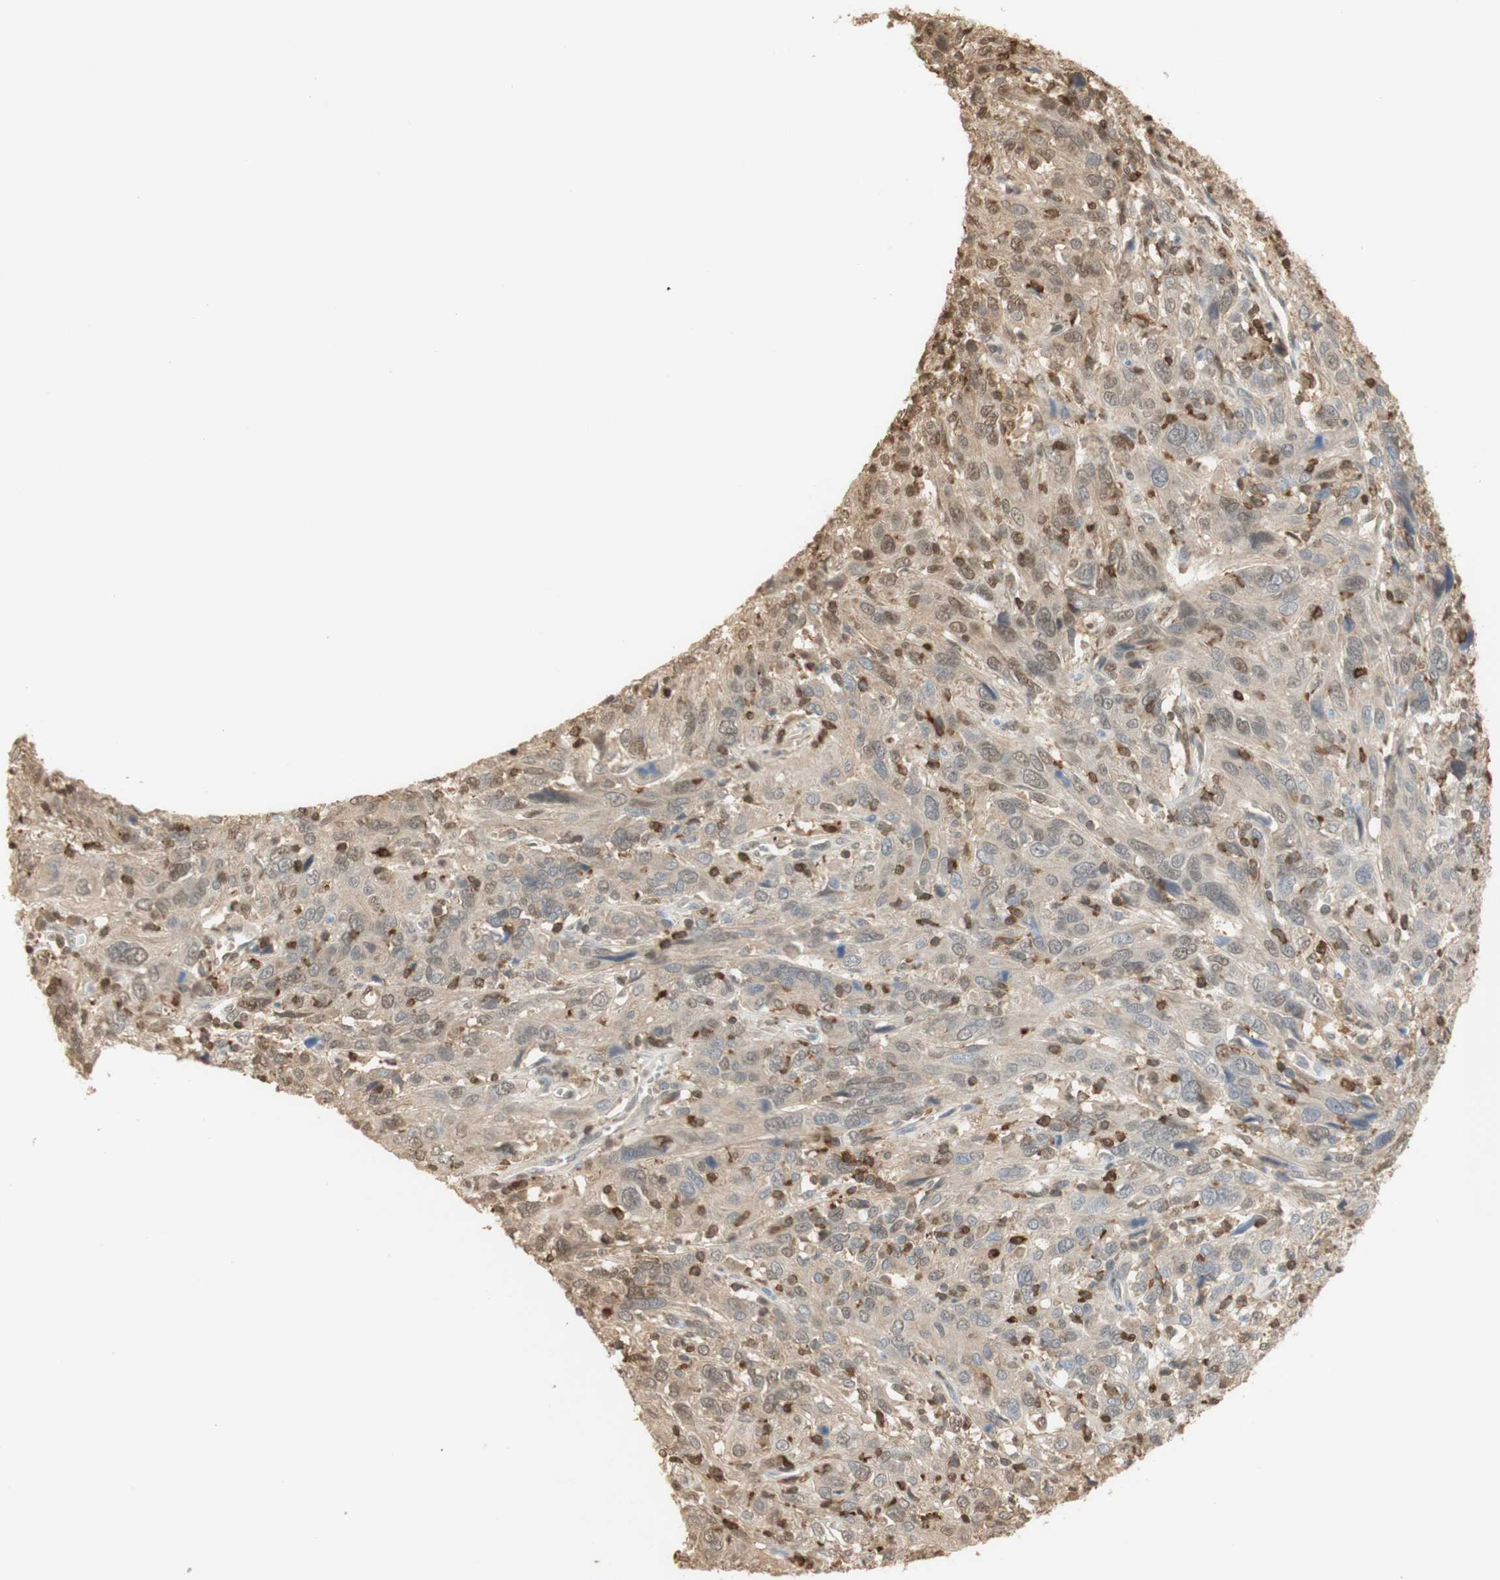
{"staining": {"intensity": "weak", "quantity": ">75%", "location": "cytoplasmic/membranous,nuclear"}, "tissue": "cervical cancer", "cell_type": "Tumor cells", "image_type": "cancer", "snomed": [{"axis": "morphology", "description": "Squamous cell carcinoma, NOS"}, {"axis": "topography", "description": "Cervix"}], "caption": "This image displays IHC staining of human cervical squamous cell carcinoma, with low weak cytoplasmic/membranous and nuclear staining in approximately >75% of tumor cells.", "gene": "NAP1L4", "patient": {"sex": "female", "age": 46}}